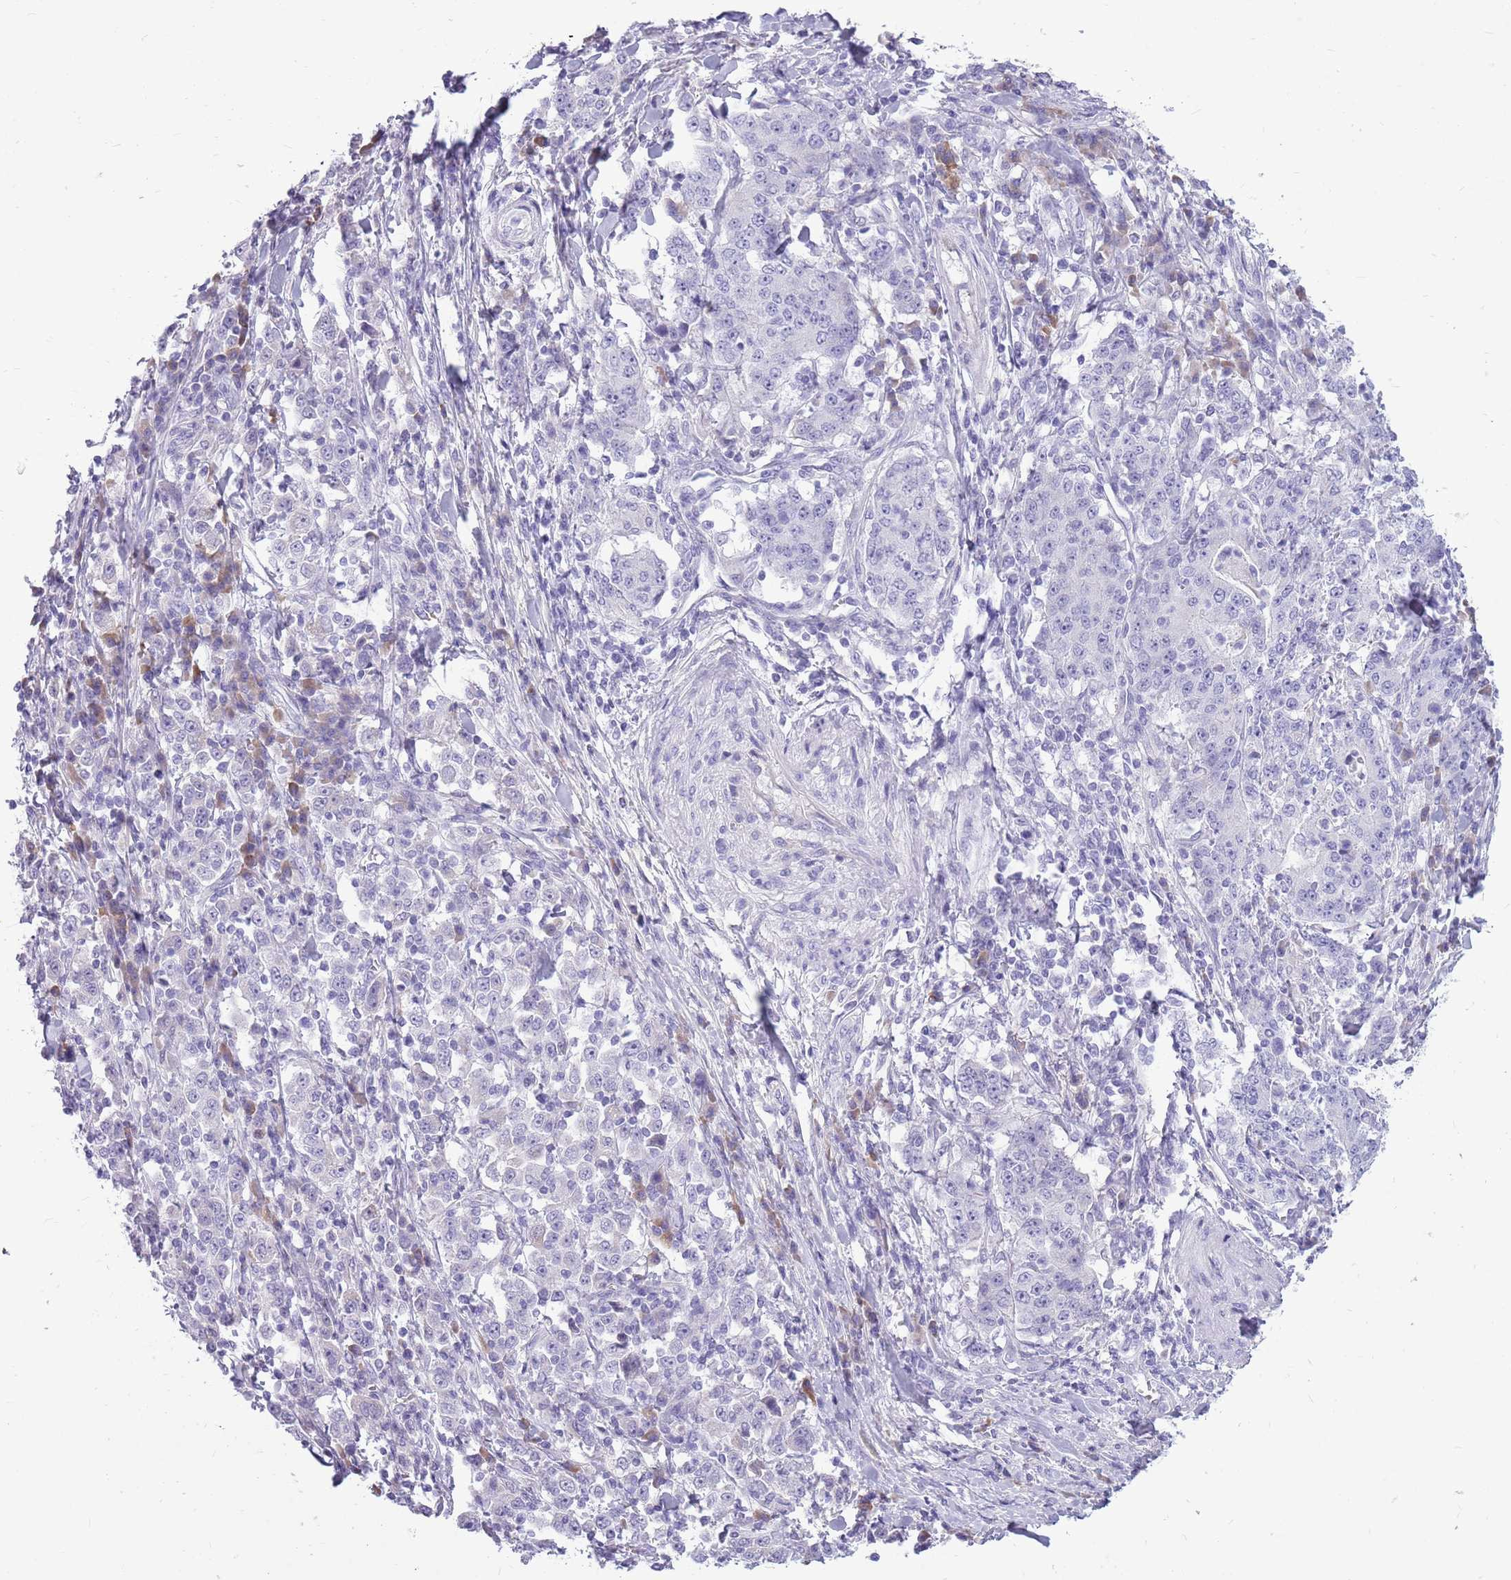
{"staining": {"intensity": "negative", "quantity": "none", "location": "none"}, "tissue": "stomach cancer", "cell_type": "Tumor cells", "image_type": "cancer", "snomed": [{"axis": "morphology", "description": "Normal tissue, NOS"}, {"axis": "morphology", "description": "Adenocarcinoma, NOS"}, {"axis": "topography", "description": "Stomach, upper"}, {"axis": "topography", "description": "Stomach"}], "caption": "Protein analysis of stomach cancer (adenocarcinoma) exhibits no significant expression in tumor cells.", "gene": "ZNF425", "patient": {"sex": "male", "age": 59}}